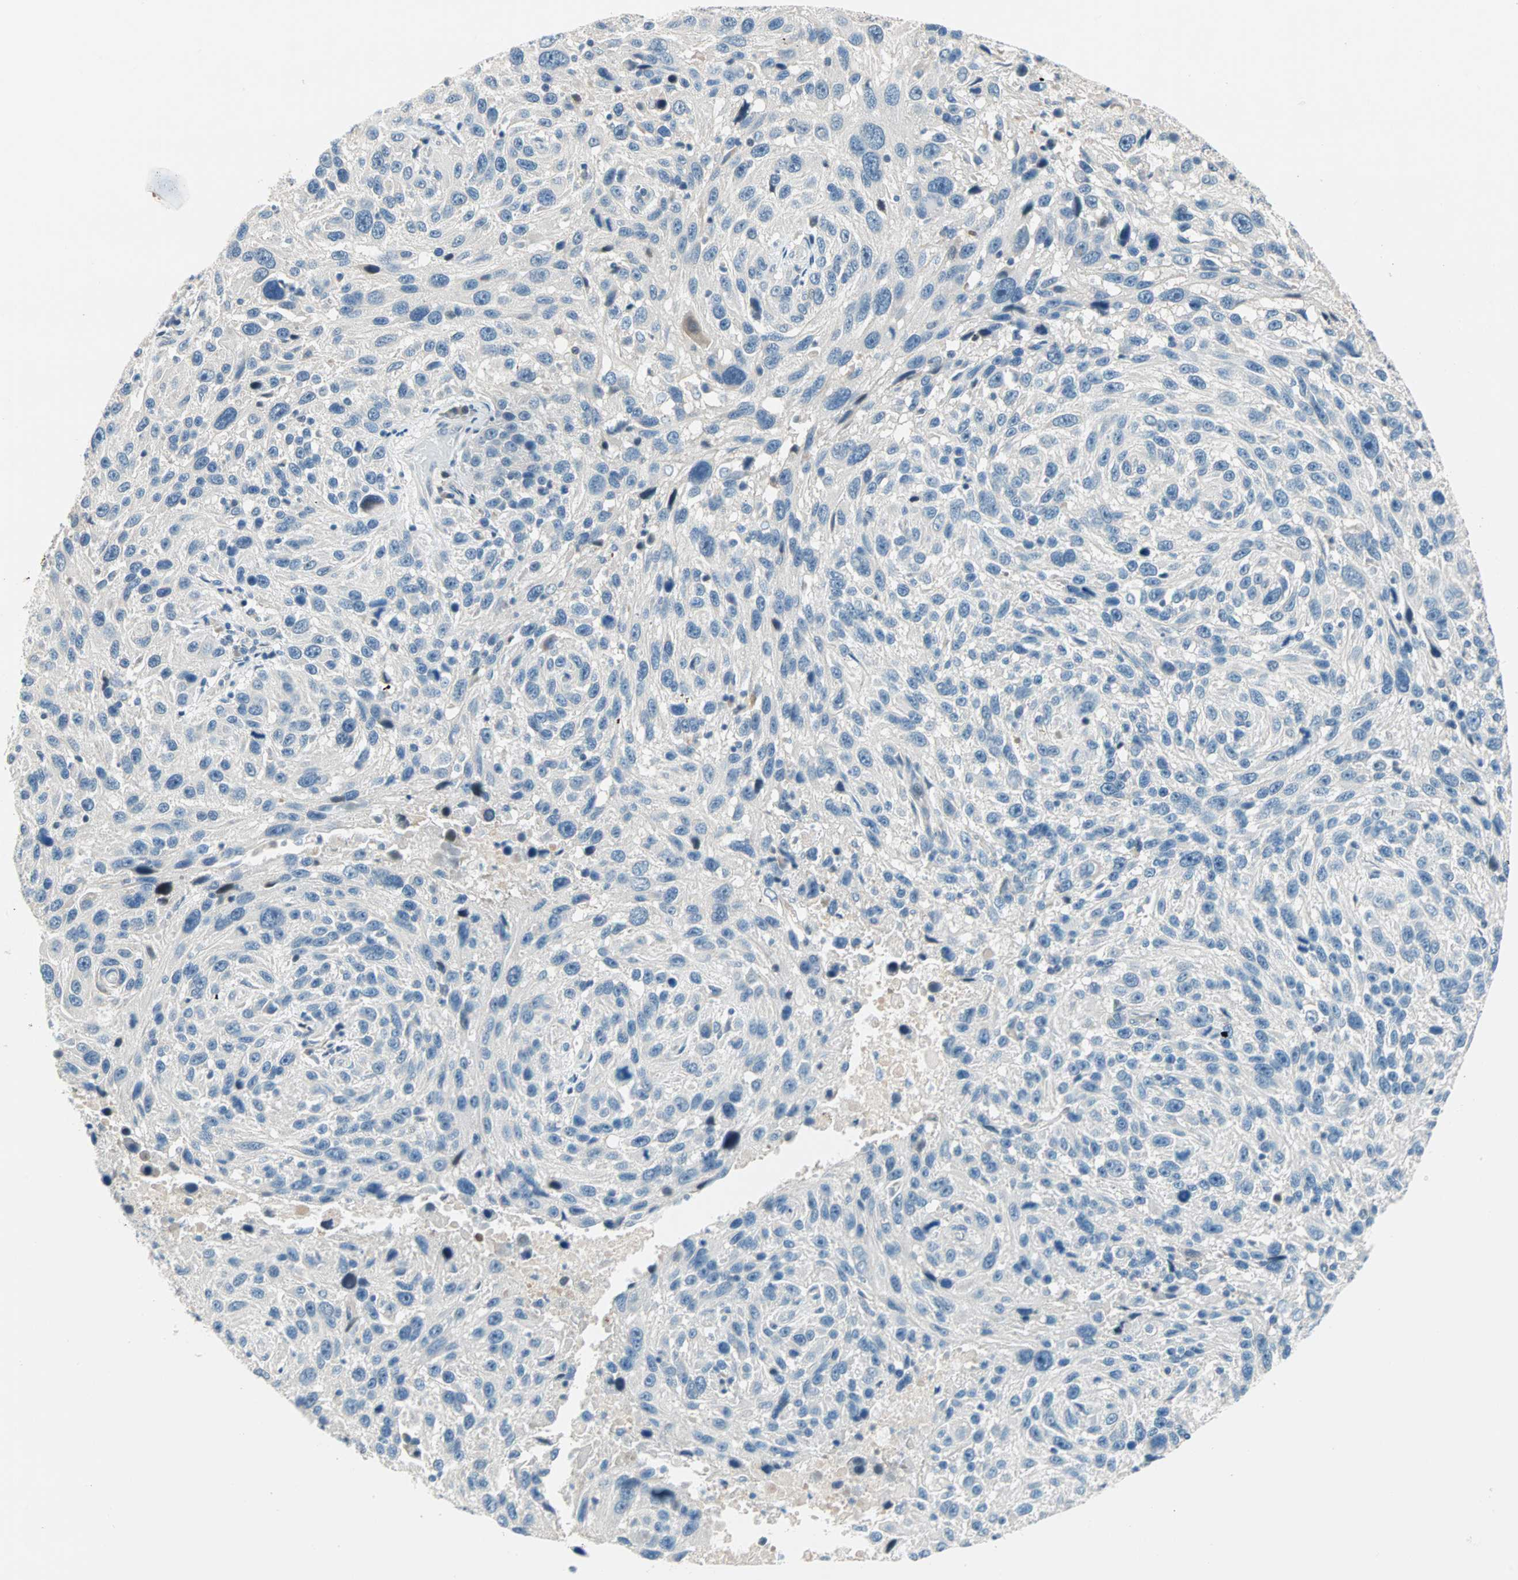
{"staining": {"intensity": "negative", "quantity": "none", "location": "none"}, "tissue": "melanoma", "cell_type": "Tumor cells", "image_type": "cancer", "snomed": [{"axis": "morphology", "description": "Malignant melanoma, NOS"}, {"axis": "topography", "description": "Skin"}], "caption": "Immunohistochemistry micrograph of neoplastic tissue: melanoma stained with DAB (3,3'-diaminobenzidine) displays no significant protein positivity in tumor cells.", "gene": "TMEM163", "patient": {"sex": "male", "age": 53}}